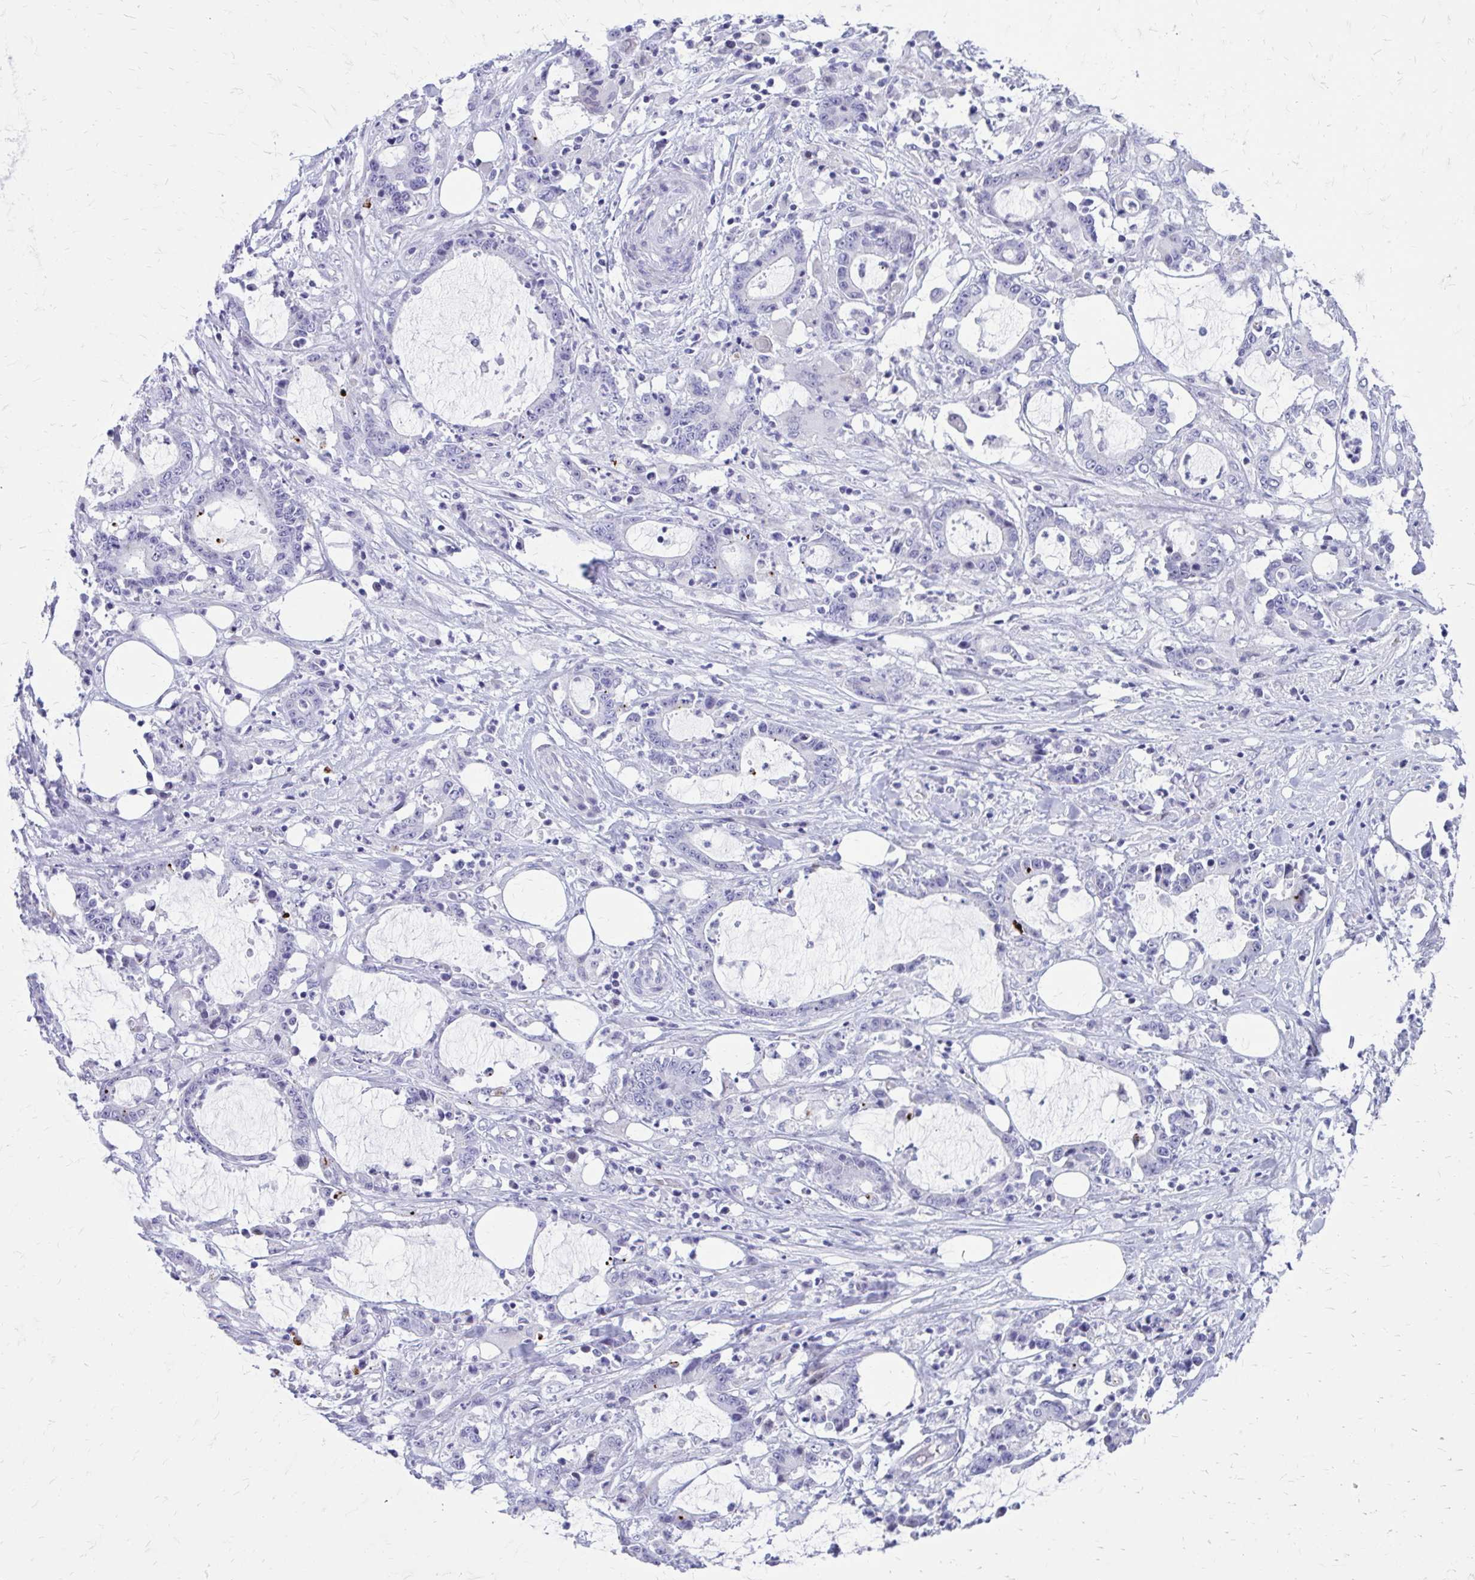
{"staining": {"intensity": "negative", "quantity": "none", "location": "none"}, "tissue": "stomach cancer", "cell_type": "Tumor cells", "image_type": "cancer", "snomed": [{"axis": "morphology", "description": "Adenocarcinoma, NOS"}, {"axis": "topography", "description": "Stomach, upper"}], "caption": "Micrograph shows no significant protein staining in tumor cells of stomach adenocarcinoma. Nuclei are stained in blue.", "gene": "LCN15", "patient": {"sex": "male", "age": 68}}